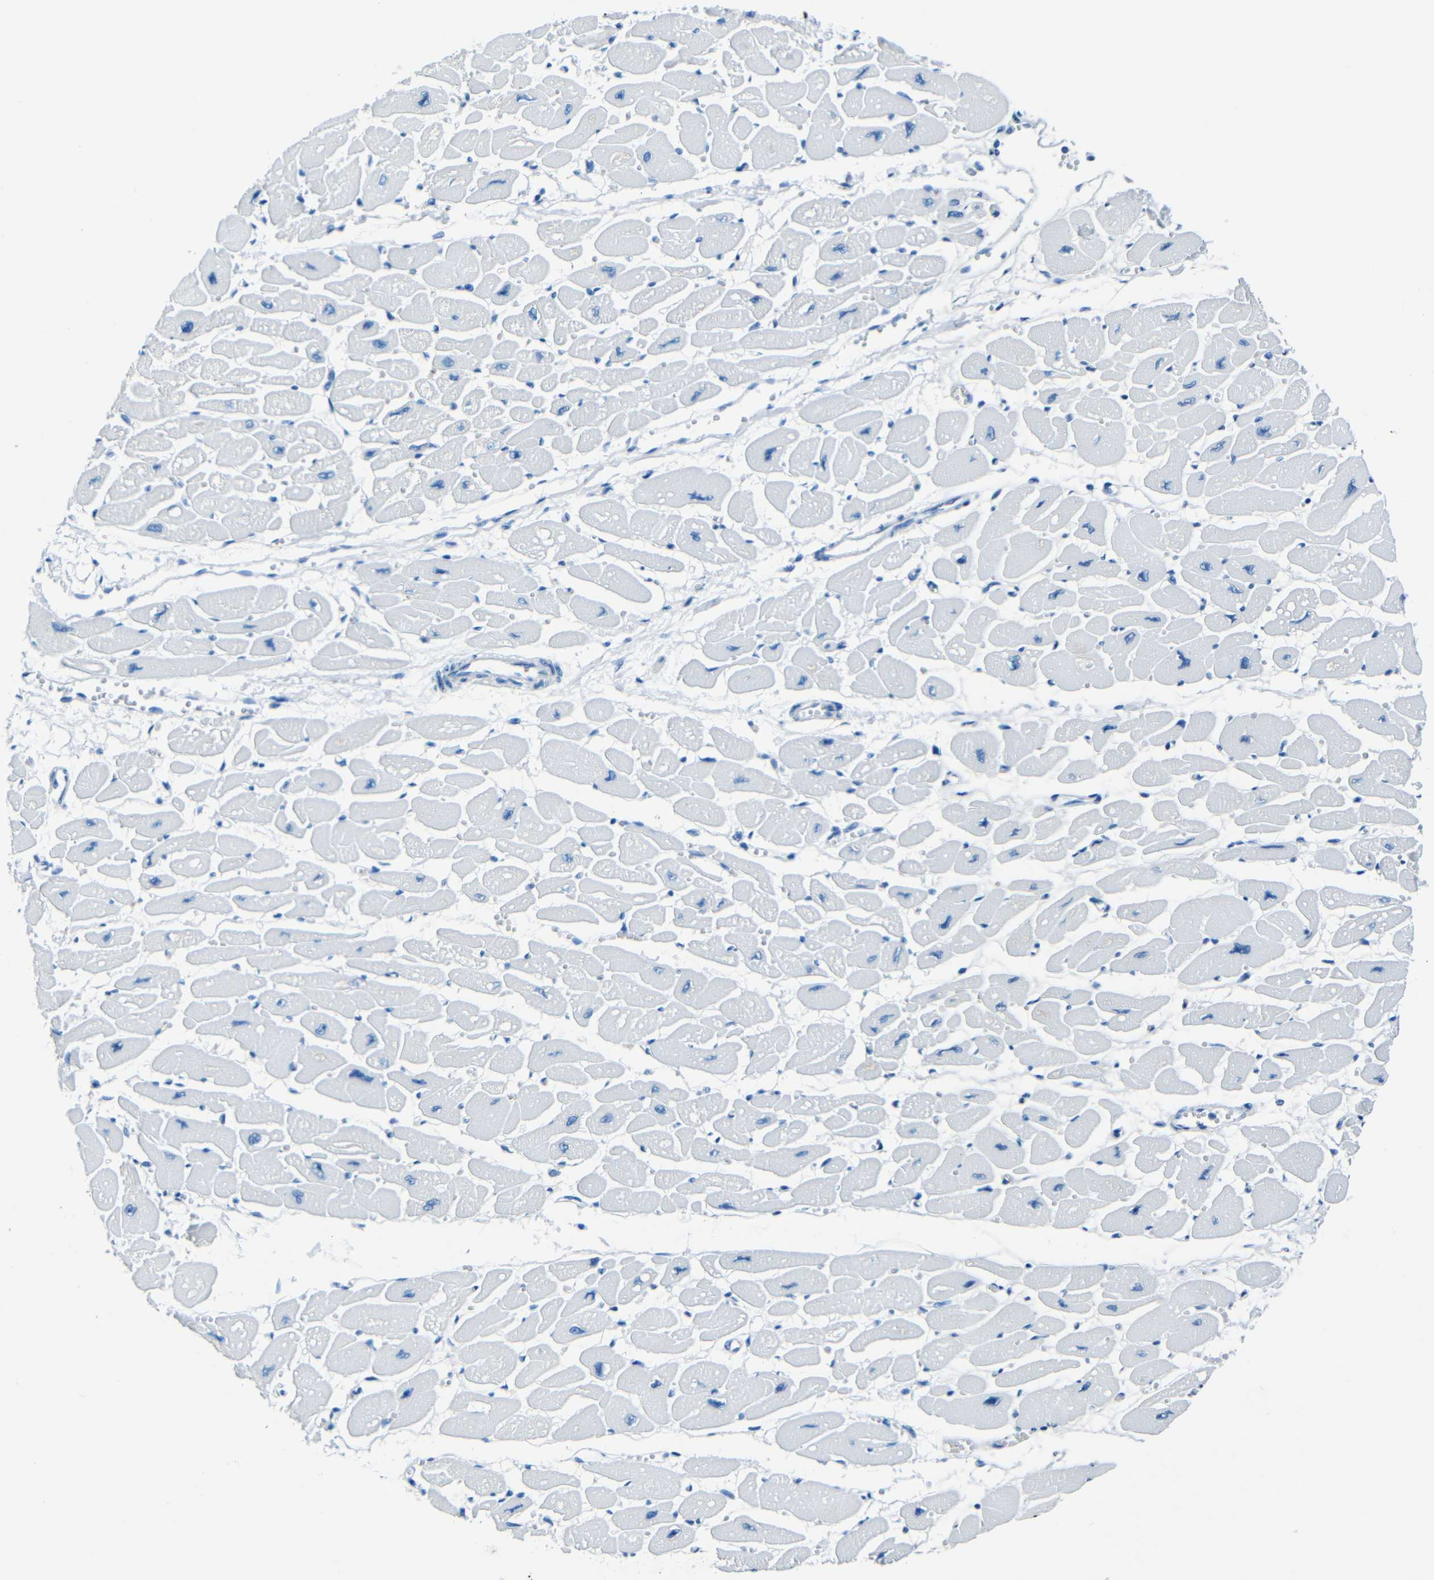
{"staining": {"intensity": "negative", "quantity": "none", "location": "none"}, "tissue": "heart muscle", "cell_type": "Cardiomyocytes", "image_type": "normal", "snomed": [{"axis": "morphology", "description": "Normal tissue, NOS"}, {"axis": "topography", "description": "Heart"}], "caption": "Immunohistochemical staining of unremarkable human heart muscle displays no significant positivity in cardiomyocytes.", "gene": "FBN2", "patient": {"sex": "female", "age": 54}}